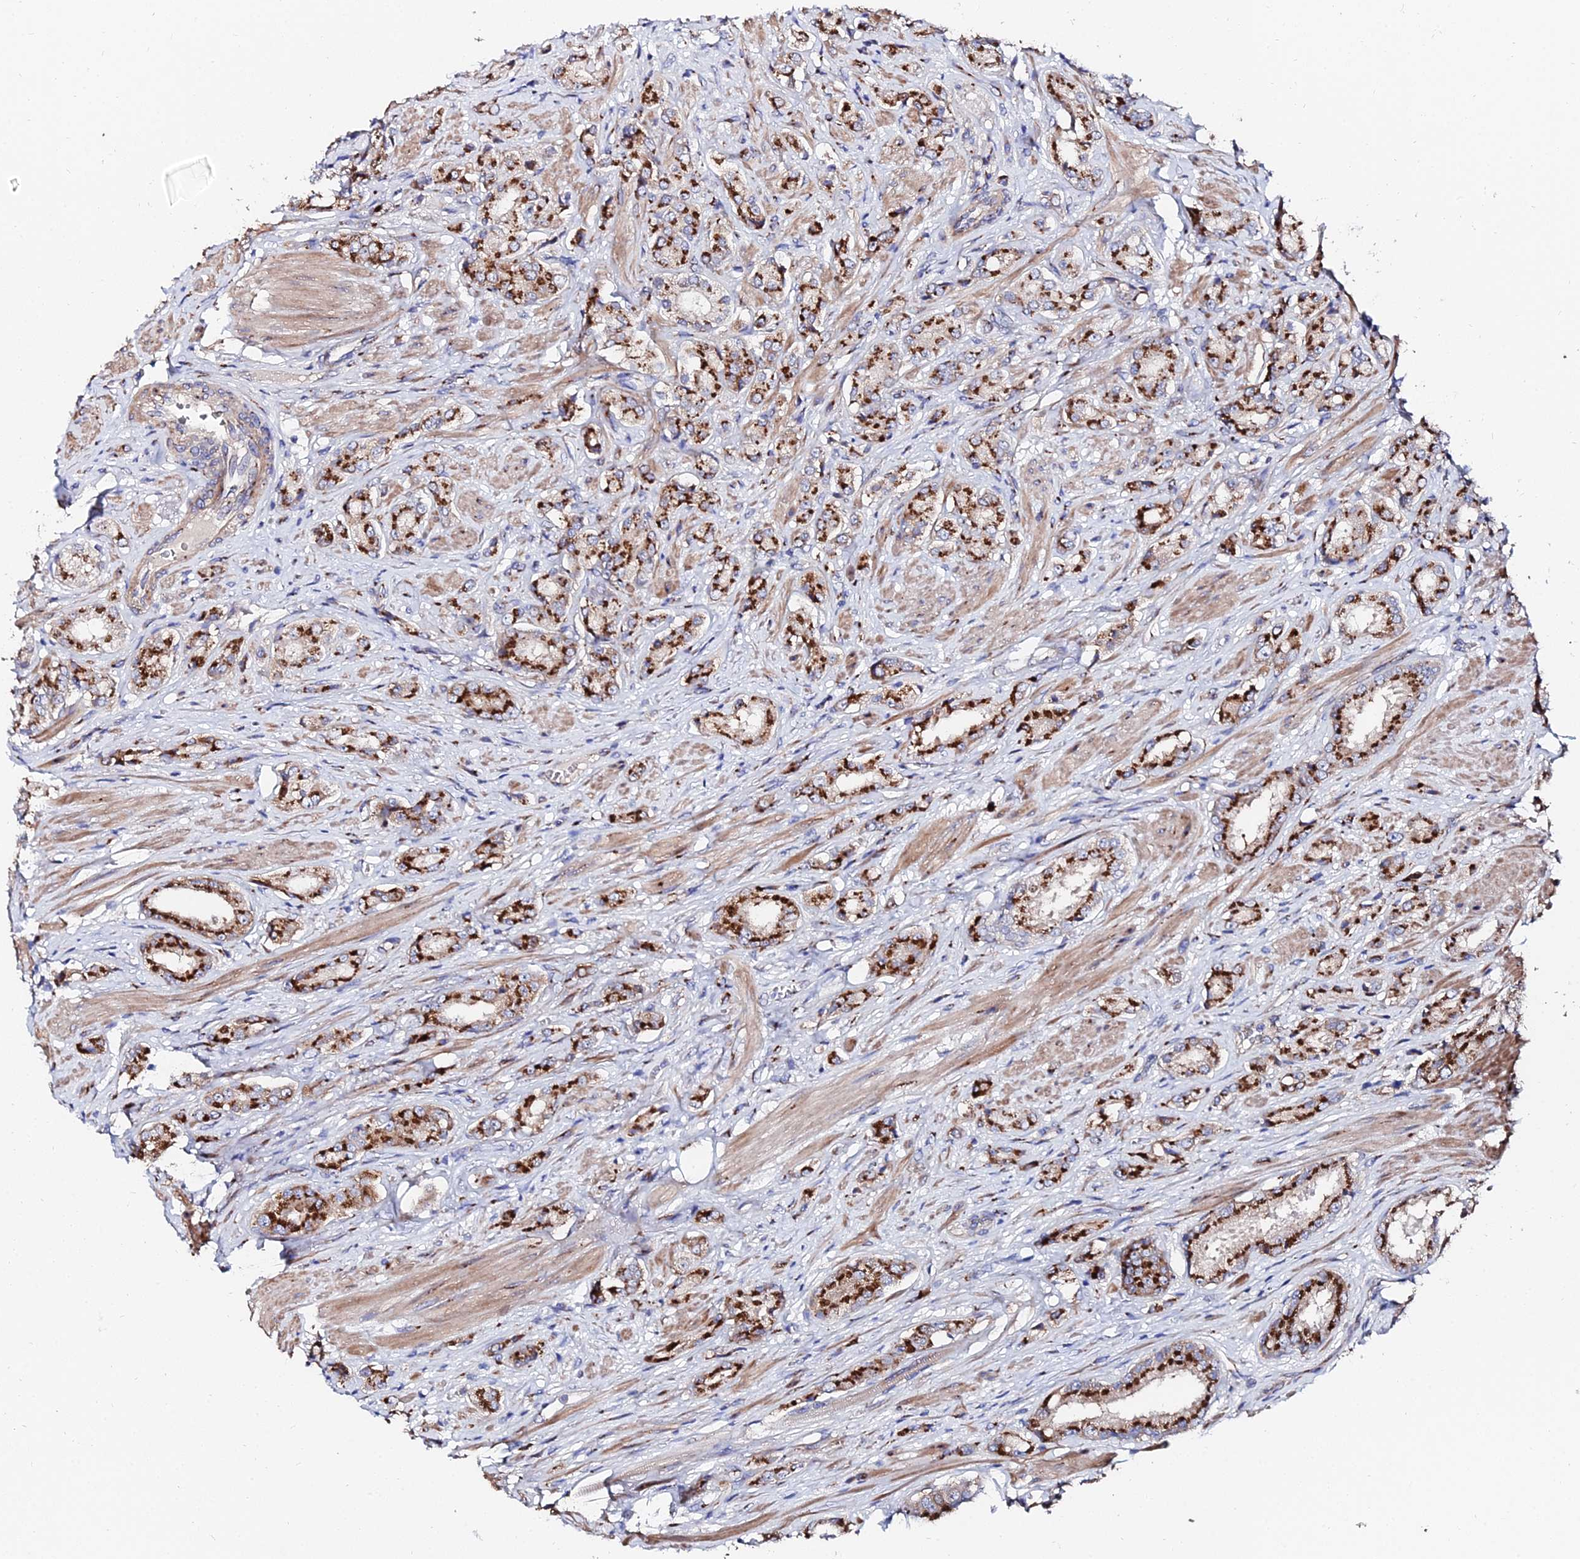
{"staining": {"intensity": "strong", "quantity": ">75%", "location": "cytoplasmic/membranous"}, "tissue": "prostate cancer", "cell_type": "Tumor cells", "image_type": "cancer", "snomed": [{"axis": "morphology", "description": "Adenocarcinoma, High grade"}, {"axis": "topography", "description": "Prostate and seminal vesicle, NOS"}], "caption": "High-grade adenocarcinoma (prostate) stained with DAB immunohistochemistry (IHC) exhibits high levels of strong cytoplasmic/membranous expression in about >75% of tumor cells.", "gene": "BORCS8", "patient": {"sex": "male", "age": 64}}